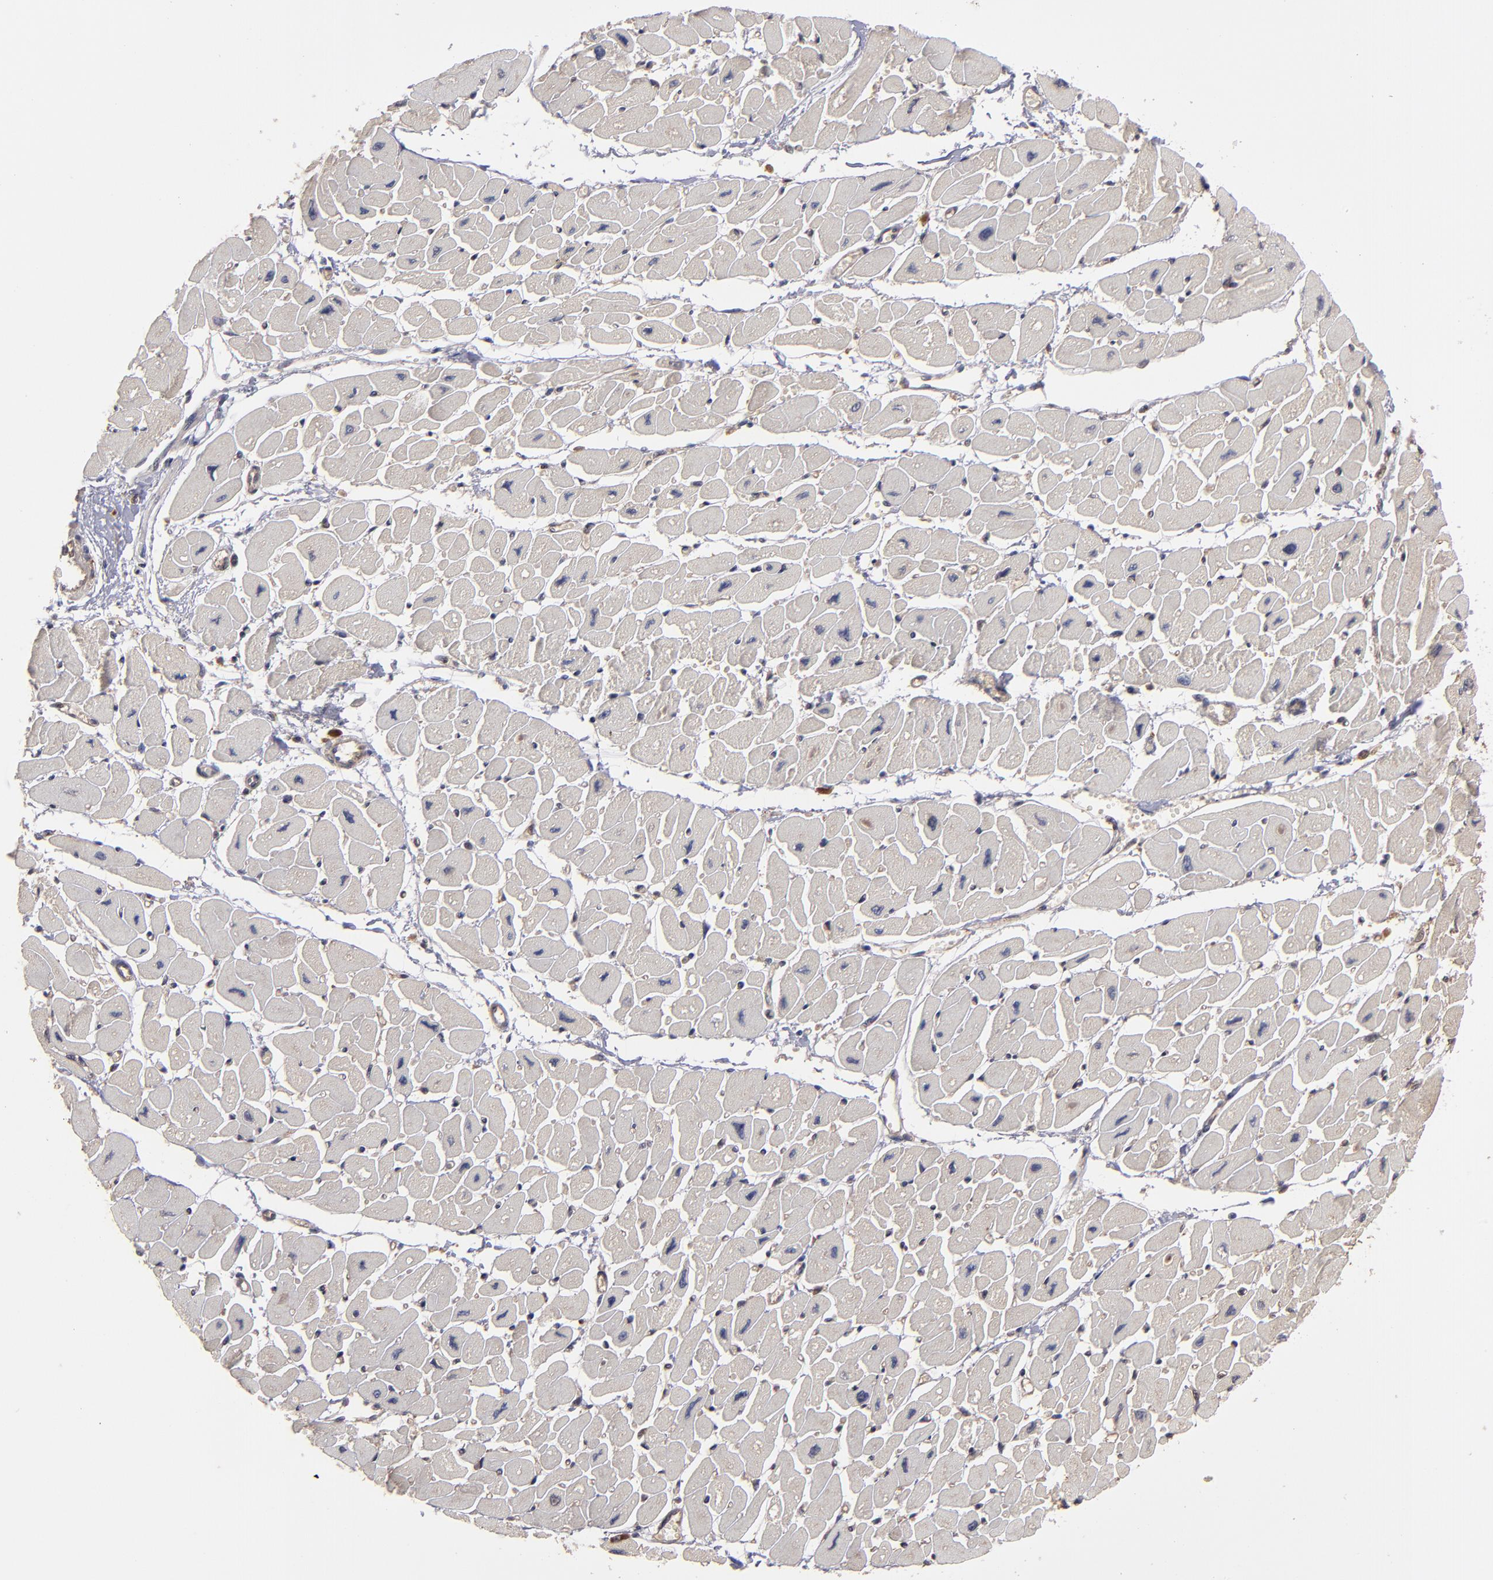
{"staining": {"intensity": "negative", "quantity": "none", "location": "none"}, "tissue": "heart muscle", "cell_type": "Cardiomyocytes", "image_type": "normal", "snomed": [{"axis": "morphology", "description": "Normal tissue, NOS"}, {"axis": "topography", "description": "Heart"}], "caption": "Micrograph shows no protein positivity in cardiomyocytes of unremarkable heart muscle.", "gene": "BDKRB1", "patient": {"sex": "female", "age": 54}}